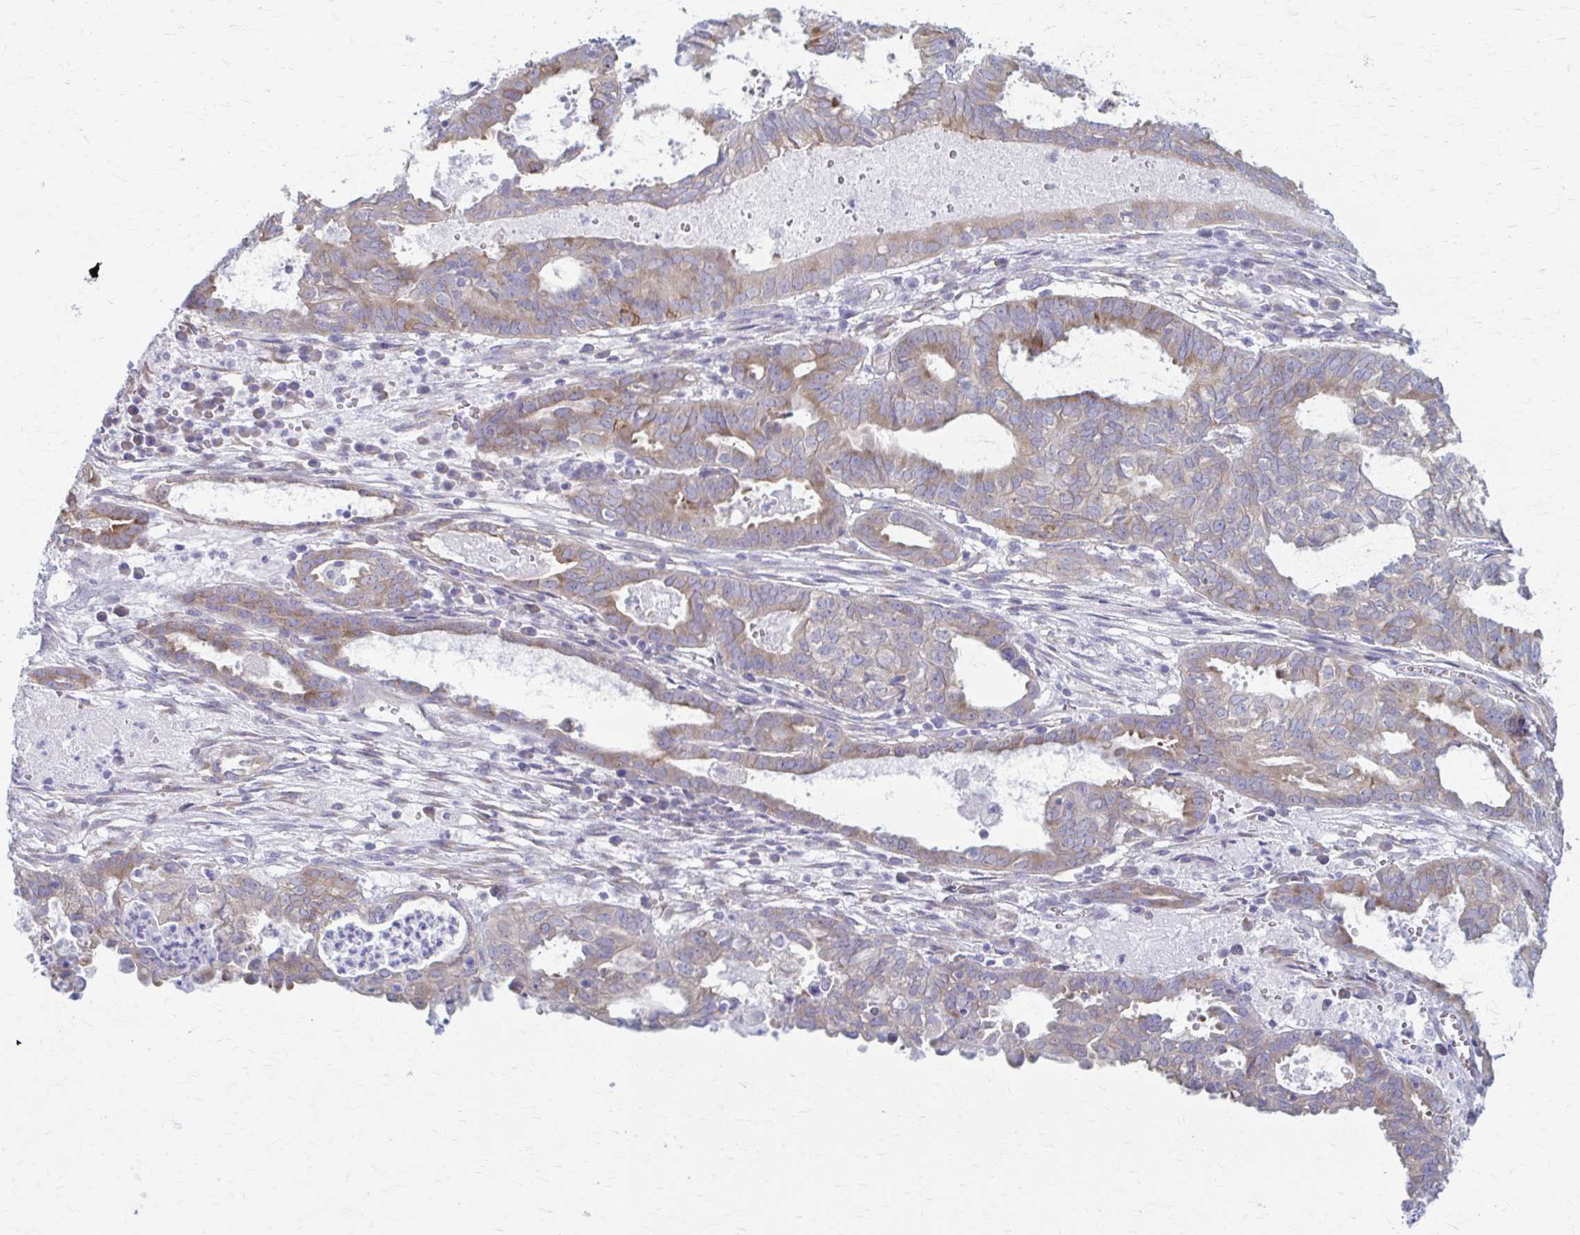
{"staining": {"intensity": "moderate", "quantity": "25%-75%", "location": "cytoplasmic/membranous"}, "tissue": "ovarian cancer", "cell_type": "Tumor cells", "image_type": "cancer", "snomed": [{"axis": "morphology", "description": "Carcinoma, endometroid"}, {"axis": "topography", "description": "Ovary"}], "caption": "Immunohistochemical staining of human endometroid carcinoma (ovarian) demonstrates medium levels of moderate cytoplasmic/membranous staining in about 25%-75% of tumor cells.", "gene": "PRKRA", "patient": {"sex": "female", "age": 64}}